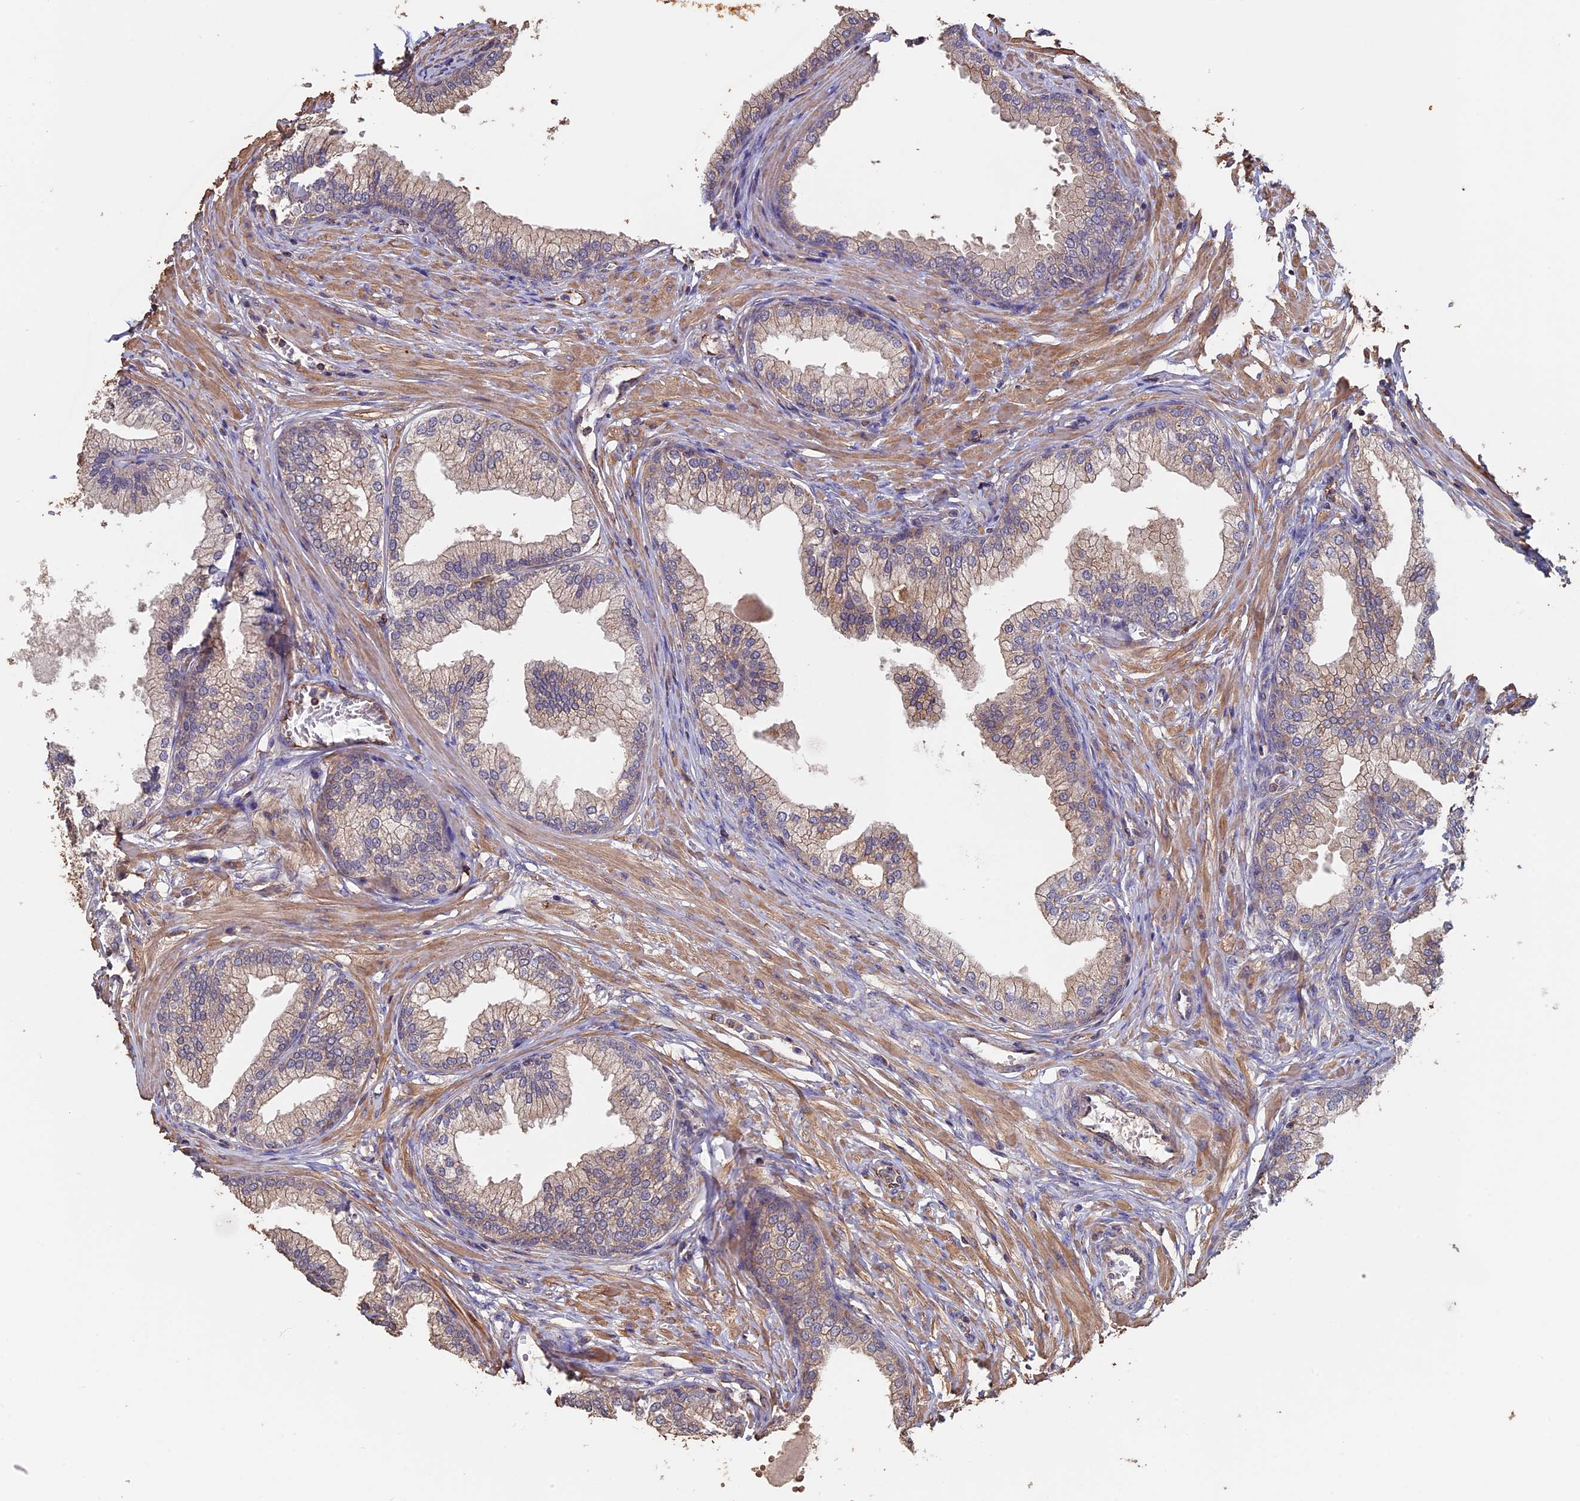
{"staining": {"intensity": "moderate", "quantity": "25%-75%", "location": "cytoplasmic/membranous"}, "tissue": "prostate", "cell_type": "Glandular cells", "image_type": "normal", "snomed": [{"axis": "morphology", "description": "Normal tissue, NOS"}, {"axis": "morphology", "description": "Urothelial carcinoma, Low grade"}, {"axis": "topography", "description": "Urinary bladder"}, {"axis": "topography", "description": "Prostate"}], "caption": "High-magnification brightfield microscopy of unremarkable prostate stained with DAB (brown) and counterstained with hematoxylin (blue). glandular cells exhibit moderate cytoplasmic/membranous expression is seen in approximately25%-75% of cells. The protein is shown in brown color, while the nuclei are stained blue.", "gene": "PIGQ", "patient": {"sex": "male", "age": 60}}